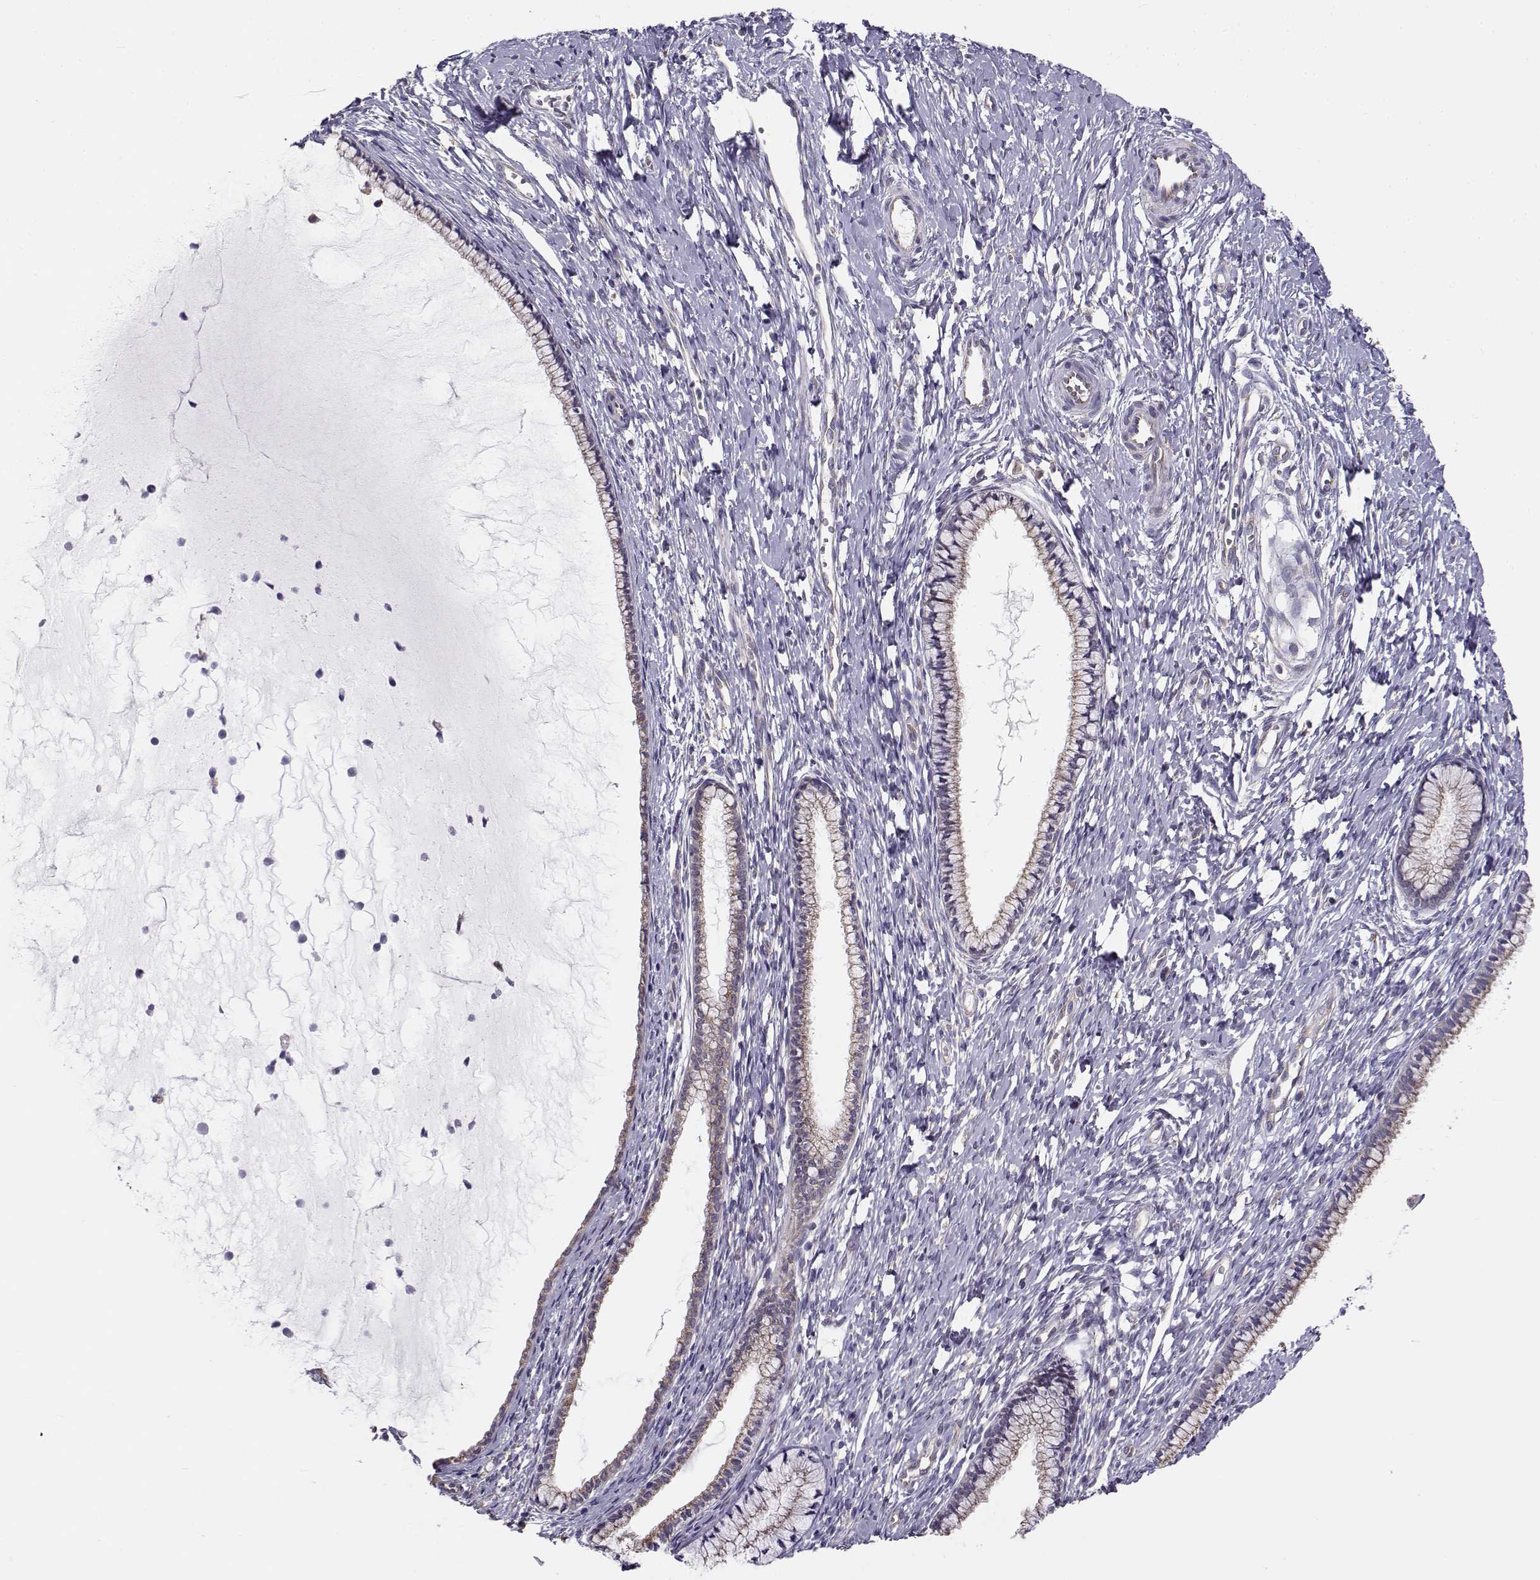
{"staining": {"intensity": "weak", "quantity": ">75%", "location": "cytoplasmic/membranous"}, "tissue": "cervix", "cell_type": "Glandular cells", "image_type": "normal", "snomed": [{"axis": "morphology", "description": "Normal tissue, NOS"}, {"axis": "topography", "description": "Cervix"}], "caption": "Immunohistochemistry (IHC) image of unremarkable human cervix stained for a protein (brown), which exhibits low levels of weak cytoplasmic/membranous expression in about >75% of glandular cells.", "gene": "BEND6", "patient": {"sex": "female", "age": 40}}